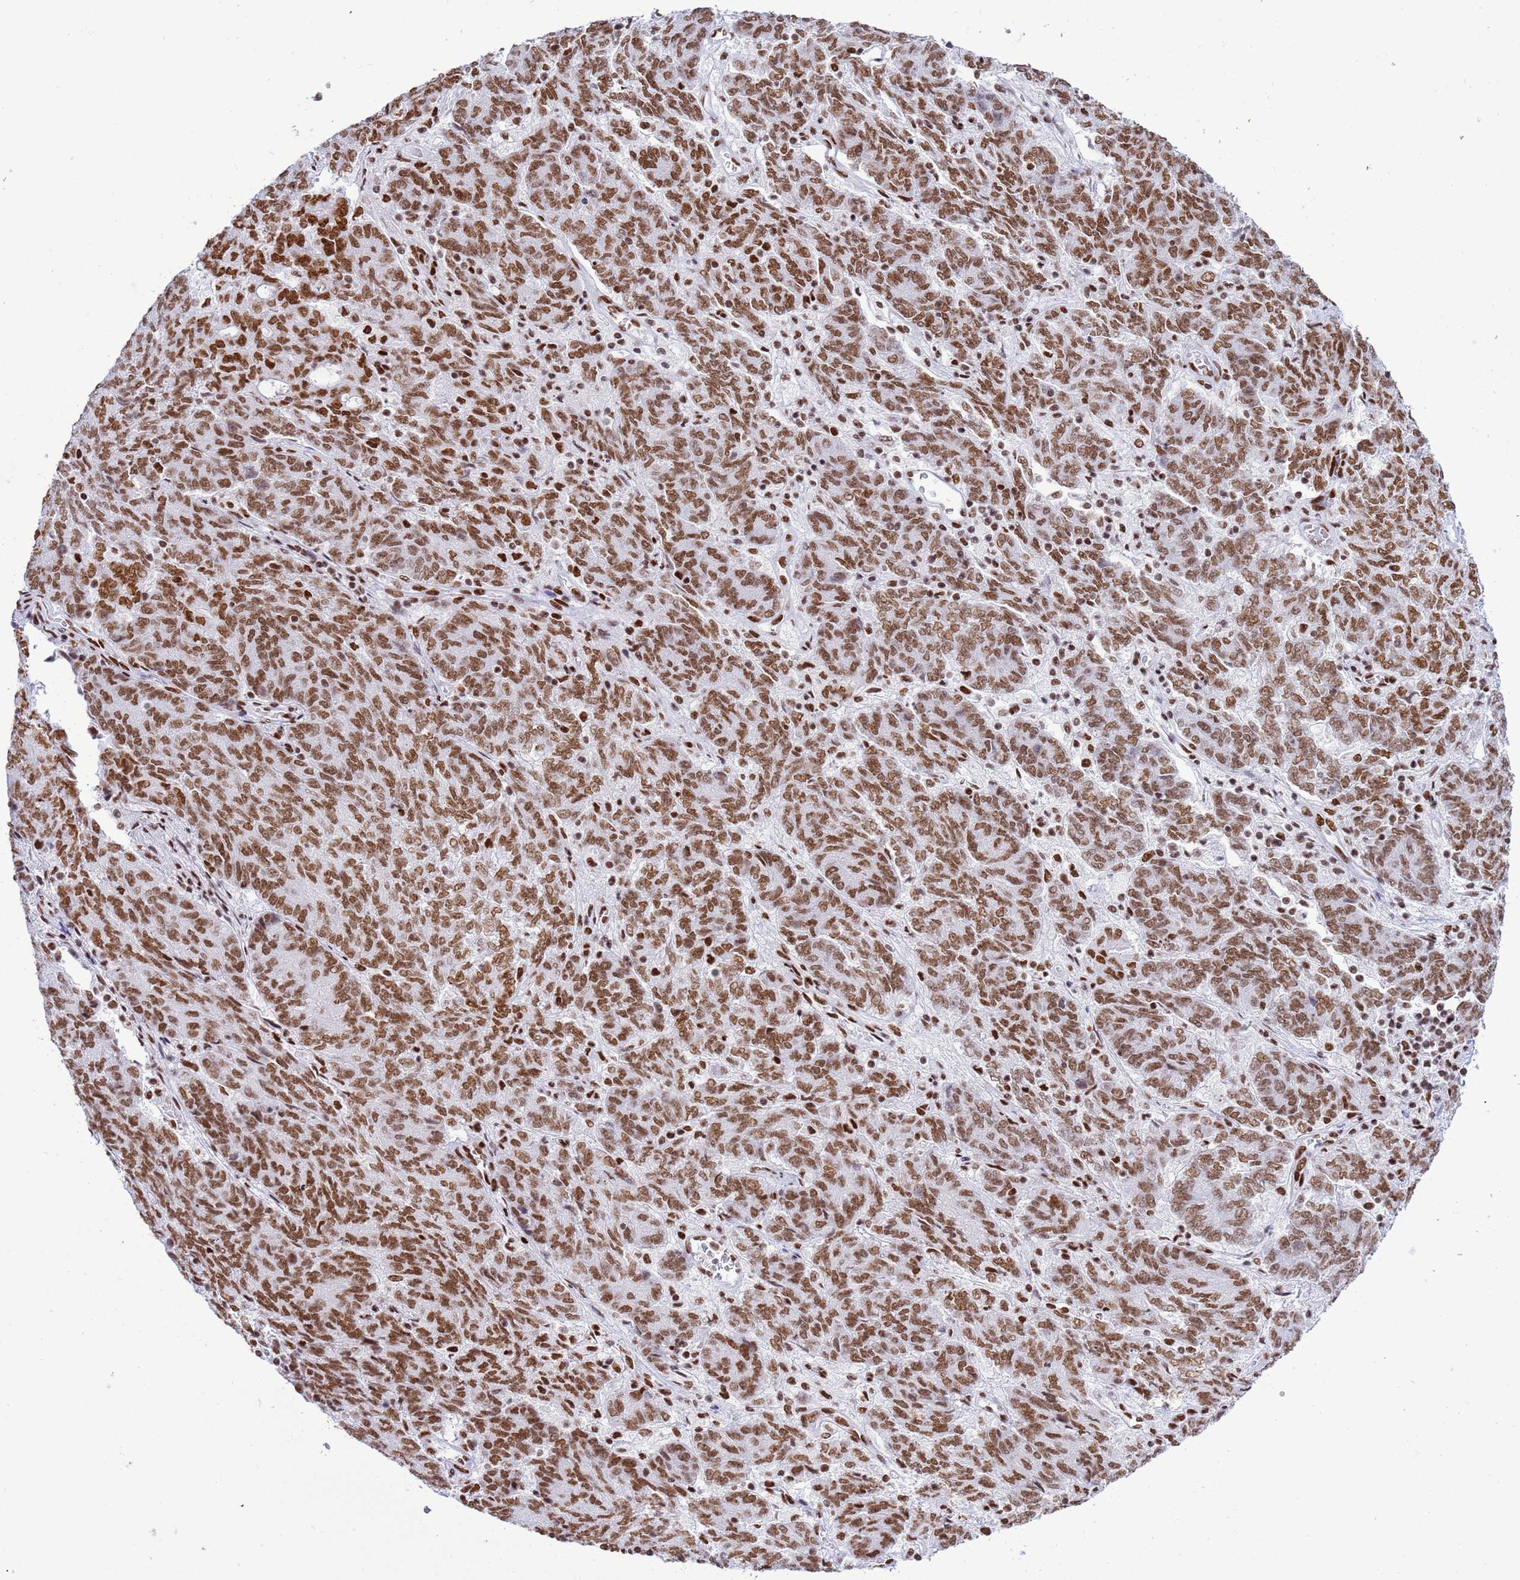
{"staining": {"intensity": "moderate", "quantity": ">75%", "location": "nuclear"}, "tissue": "endometrial cancer", "cell_type": "Tumor cells", "image_type": "cancer", "snomed": [{"axis": "morphology", "description": "Adenocarcinoma, NOS"}, {"axis": "topography", "description": "Endometrium"}], "caption": "Endometrial cancer (adenocarcinoma) was stained to show a protein in brown. There is medium levels of moderate nuclear expression in approximately >75% of tumor cells. (DAB IHC with brightfield microscopy, high magnification).", "gene": "RALY", "patient": {"sex": "female", "age": 80}}